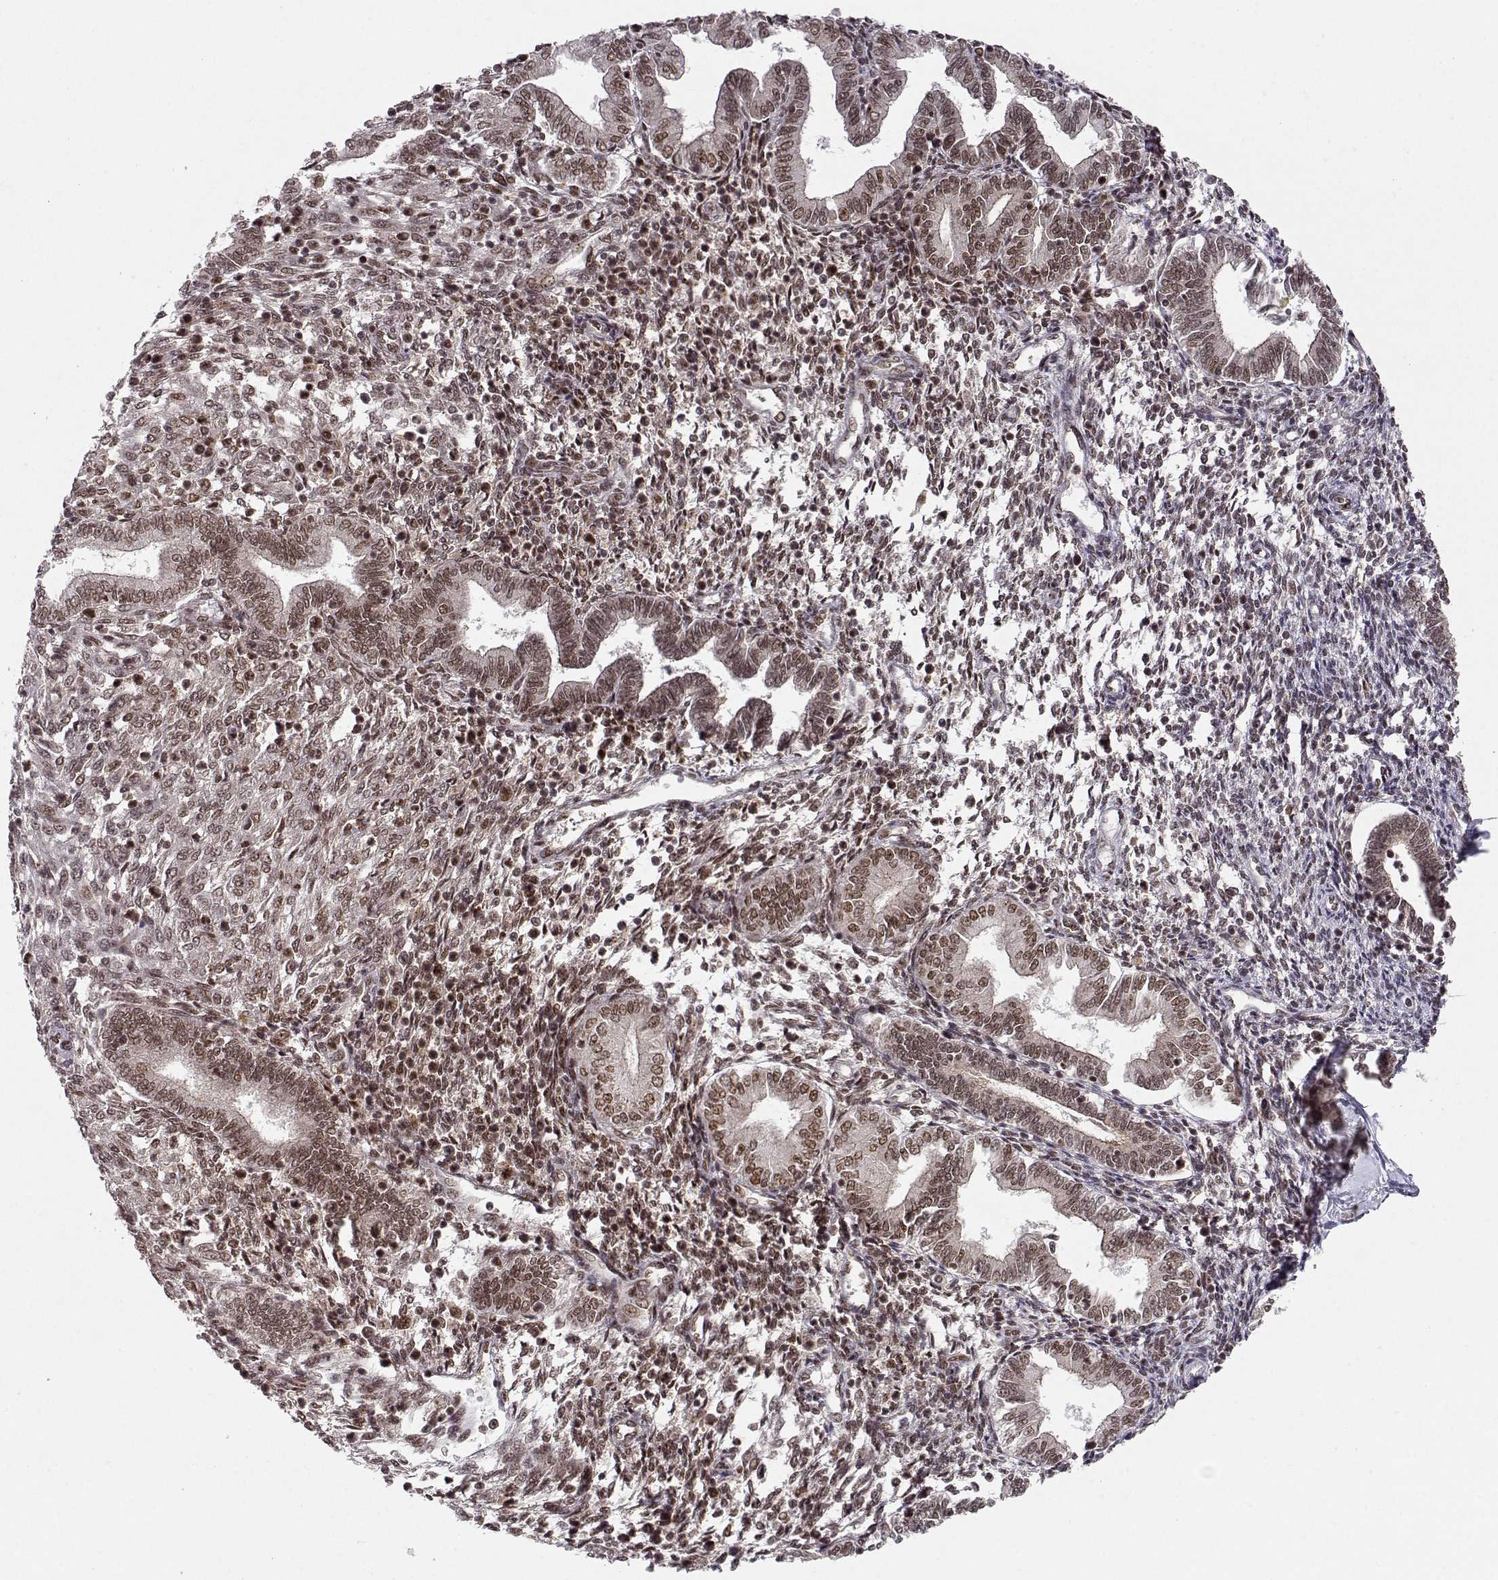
{"staining": {"intensity": "moderate", "quantity": "<25%", "location": "nuclear"}, "tissue": "endometrium", "cell_type": "Cells in endometrial stroma", "image_type": "normal", "snomed": [{"axis": "morphology", "description": "Normal tissue, NOS"}, {"axis": "topography", "description": "Endometrium"}], "caption": "The photomicrograph displays immunohistochemical staining of normal endometrium. There is moderate nuclear expression is seen in approximately <25% of cells in endometrial stroma. Ihc stains the protein of interest in brown and the nuclei are stained blue.", "gene": "CSNK2A1", "patient": {"sex": "female", "age": 42}}